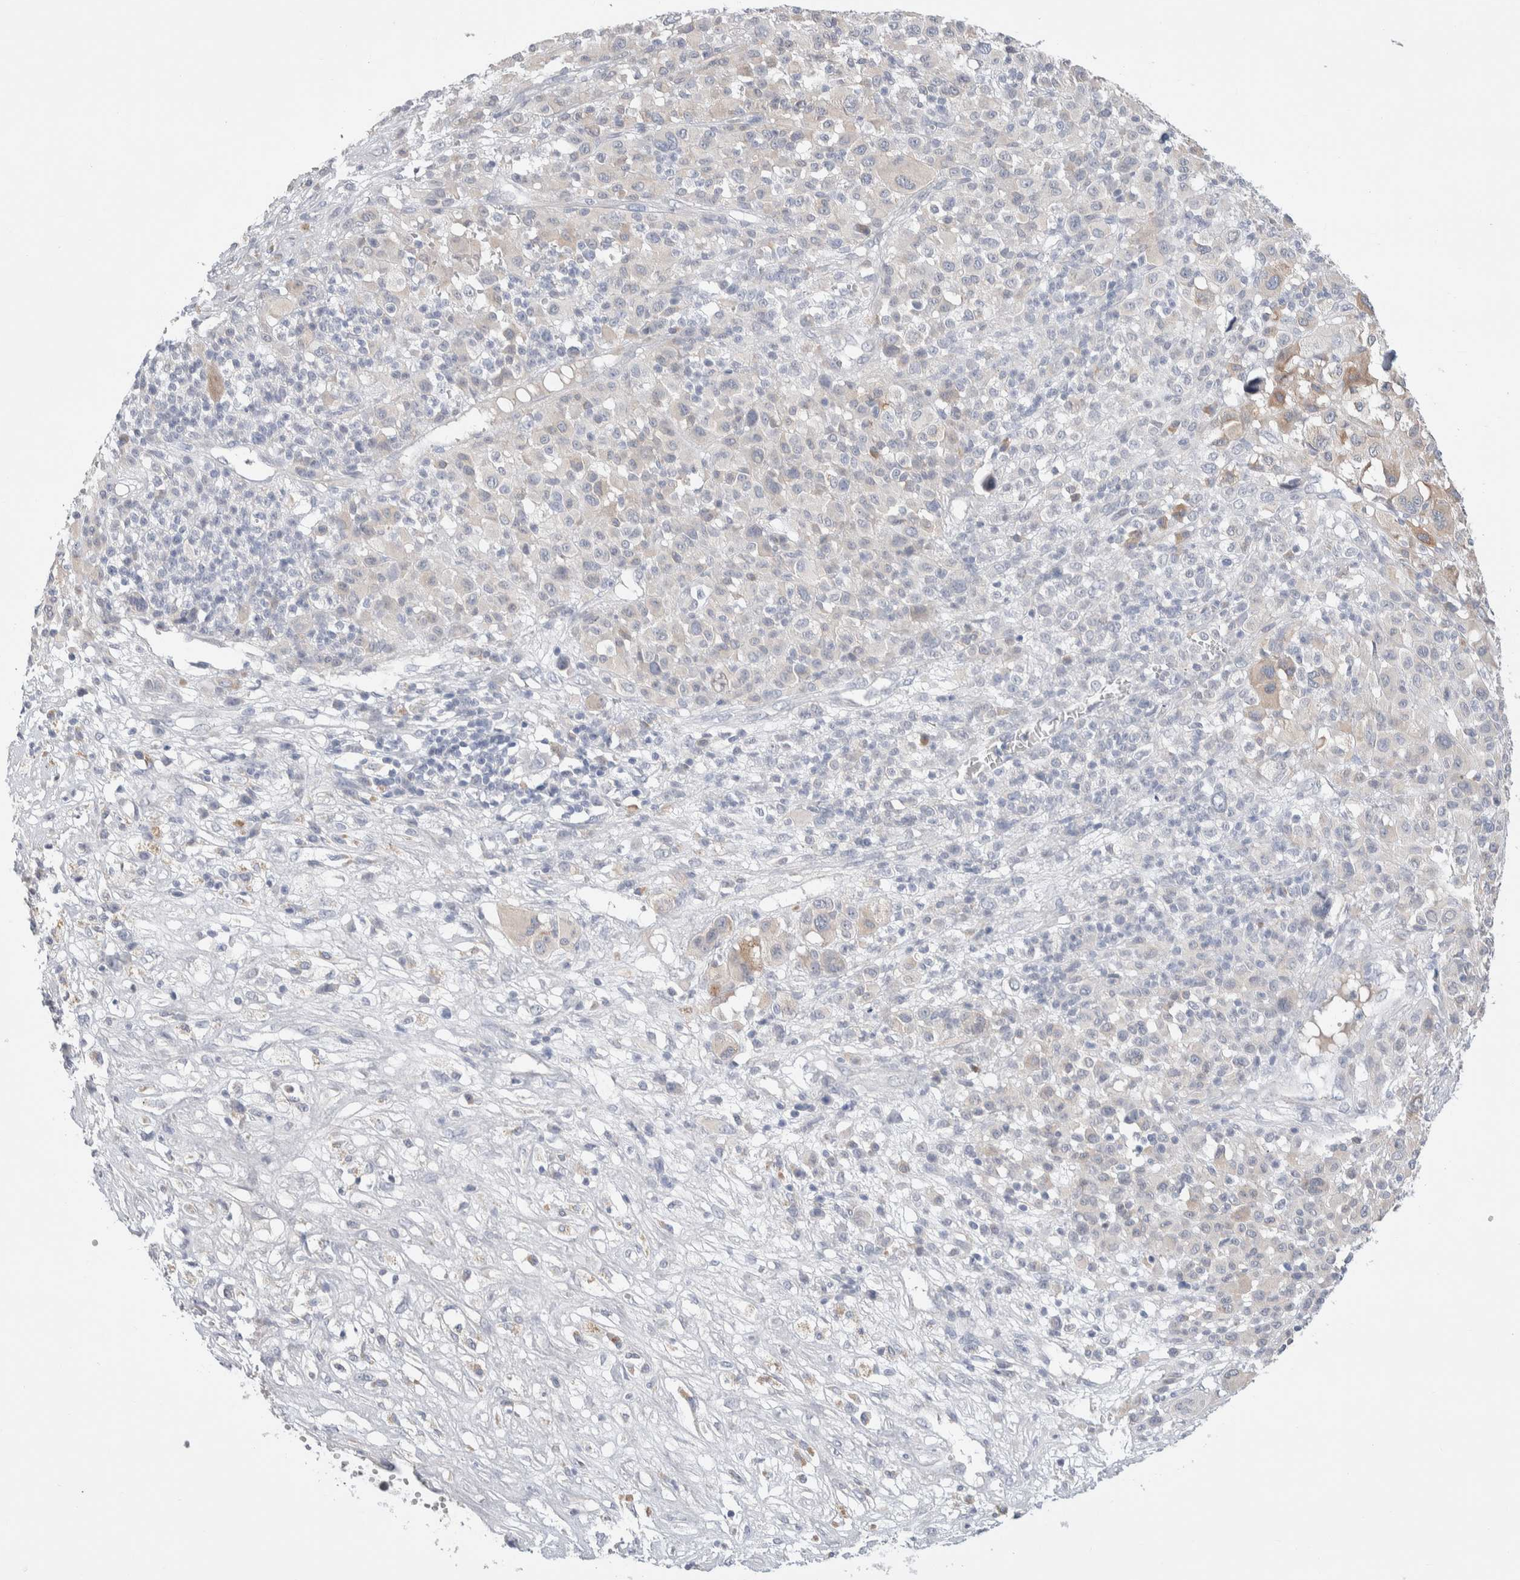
{"staining": {"intensity": "negative", "quantity": "none", "location": "none"}, "tissue": "melanoma", "cell_type": "Tumor cells", "image_type": "cancer", "snomed": [{"axis": "morphology", "description": "Malignant melanoma, Metastatic site"}, {"axis": "topography", "description": "Skin"}], "caption": "Immunohistochemical staining of human melanoma displays no significant staining in tumor cells.", "gene": "RUSF1", "patient": {"sex": "female", "age": 74}}